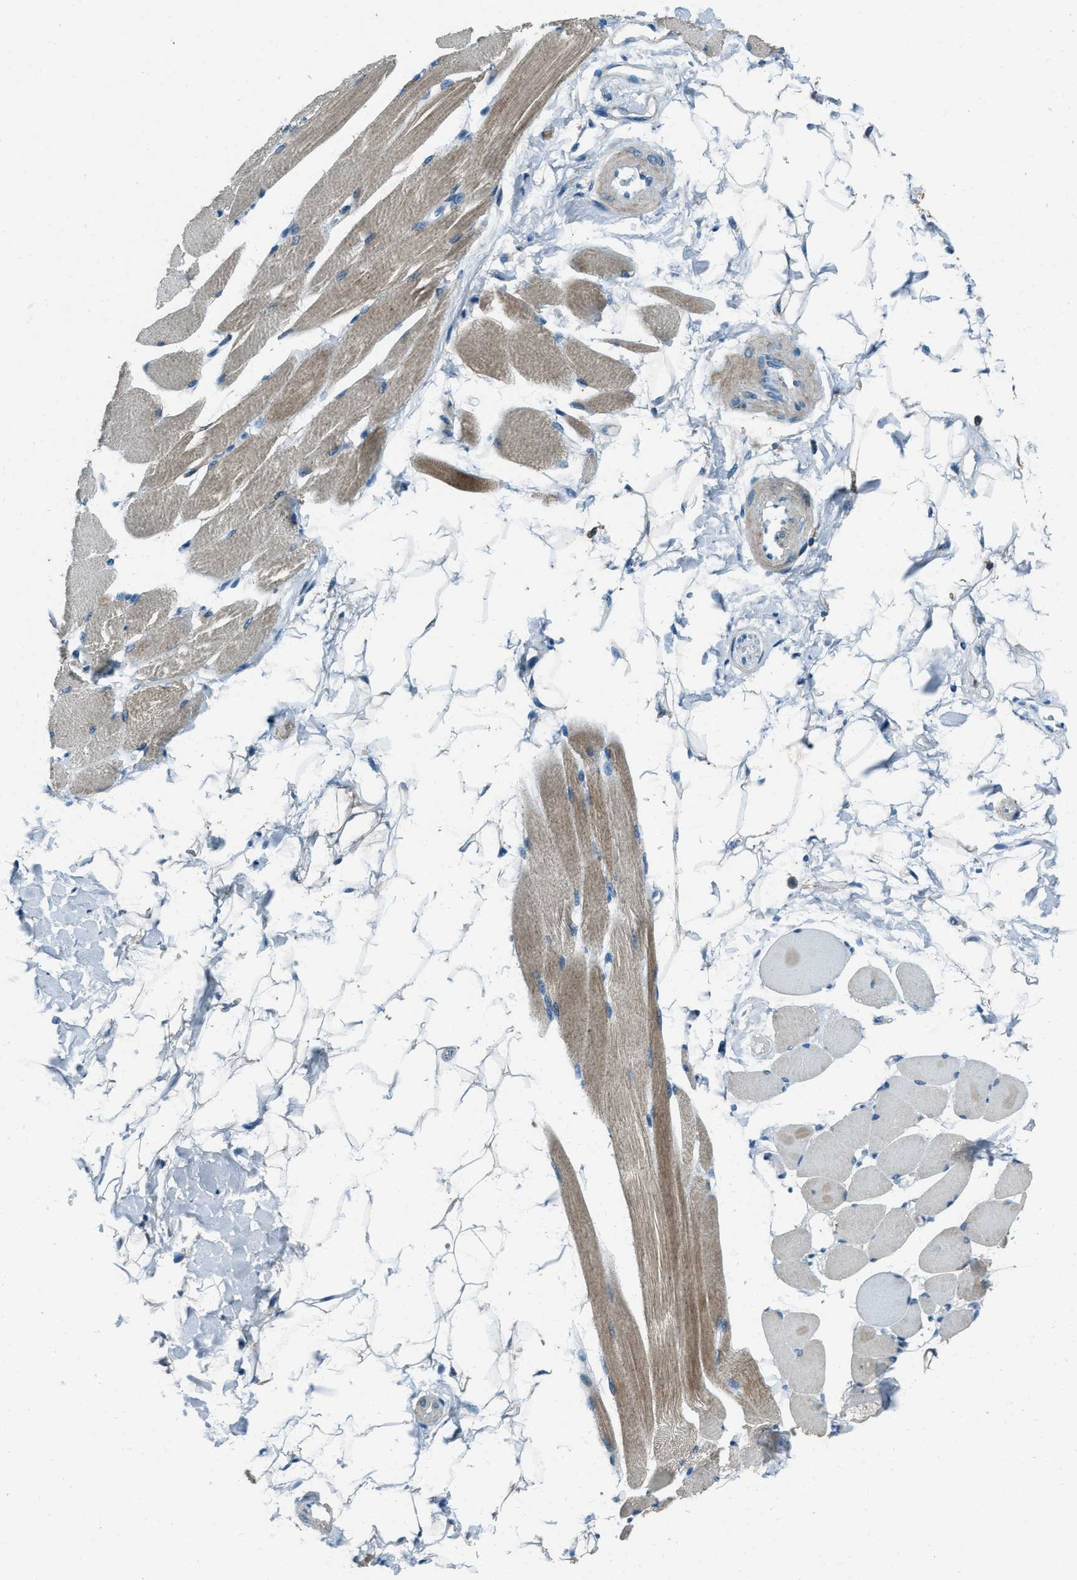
{"staining": {"intensity": "moderate", "quantity": ">75%", "location": "cytoplasmic/membranous"}, "tissue": "skeletal muscle", "cell_type": "Myocytes", "image_type": "normal", "snomed": [{"axis": "morphology", "description": "Normal tissue, NOS"}, {"axis": "topography", "description": "Skeletal muscle"}, {"axis": "topography", "description": "Peripheral nerve tissue"}], "caption": "High-power microscopy captured an immunohistochemistry micrograph of benign skeletal muscle, revealing moderate cytoplasmic/membranous staining in about >75% of myocytes. (DAB IHC, brown staining for protein, blue staining for nuclei).", "gene": "SVIL", "patient": {"sex": "female", "age": 84}}